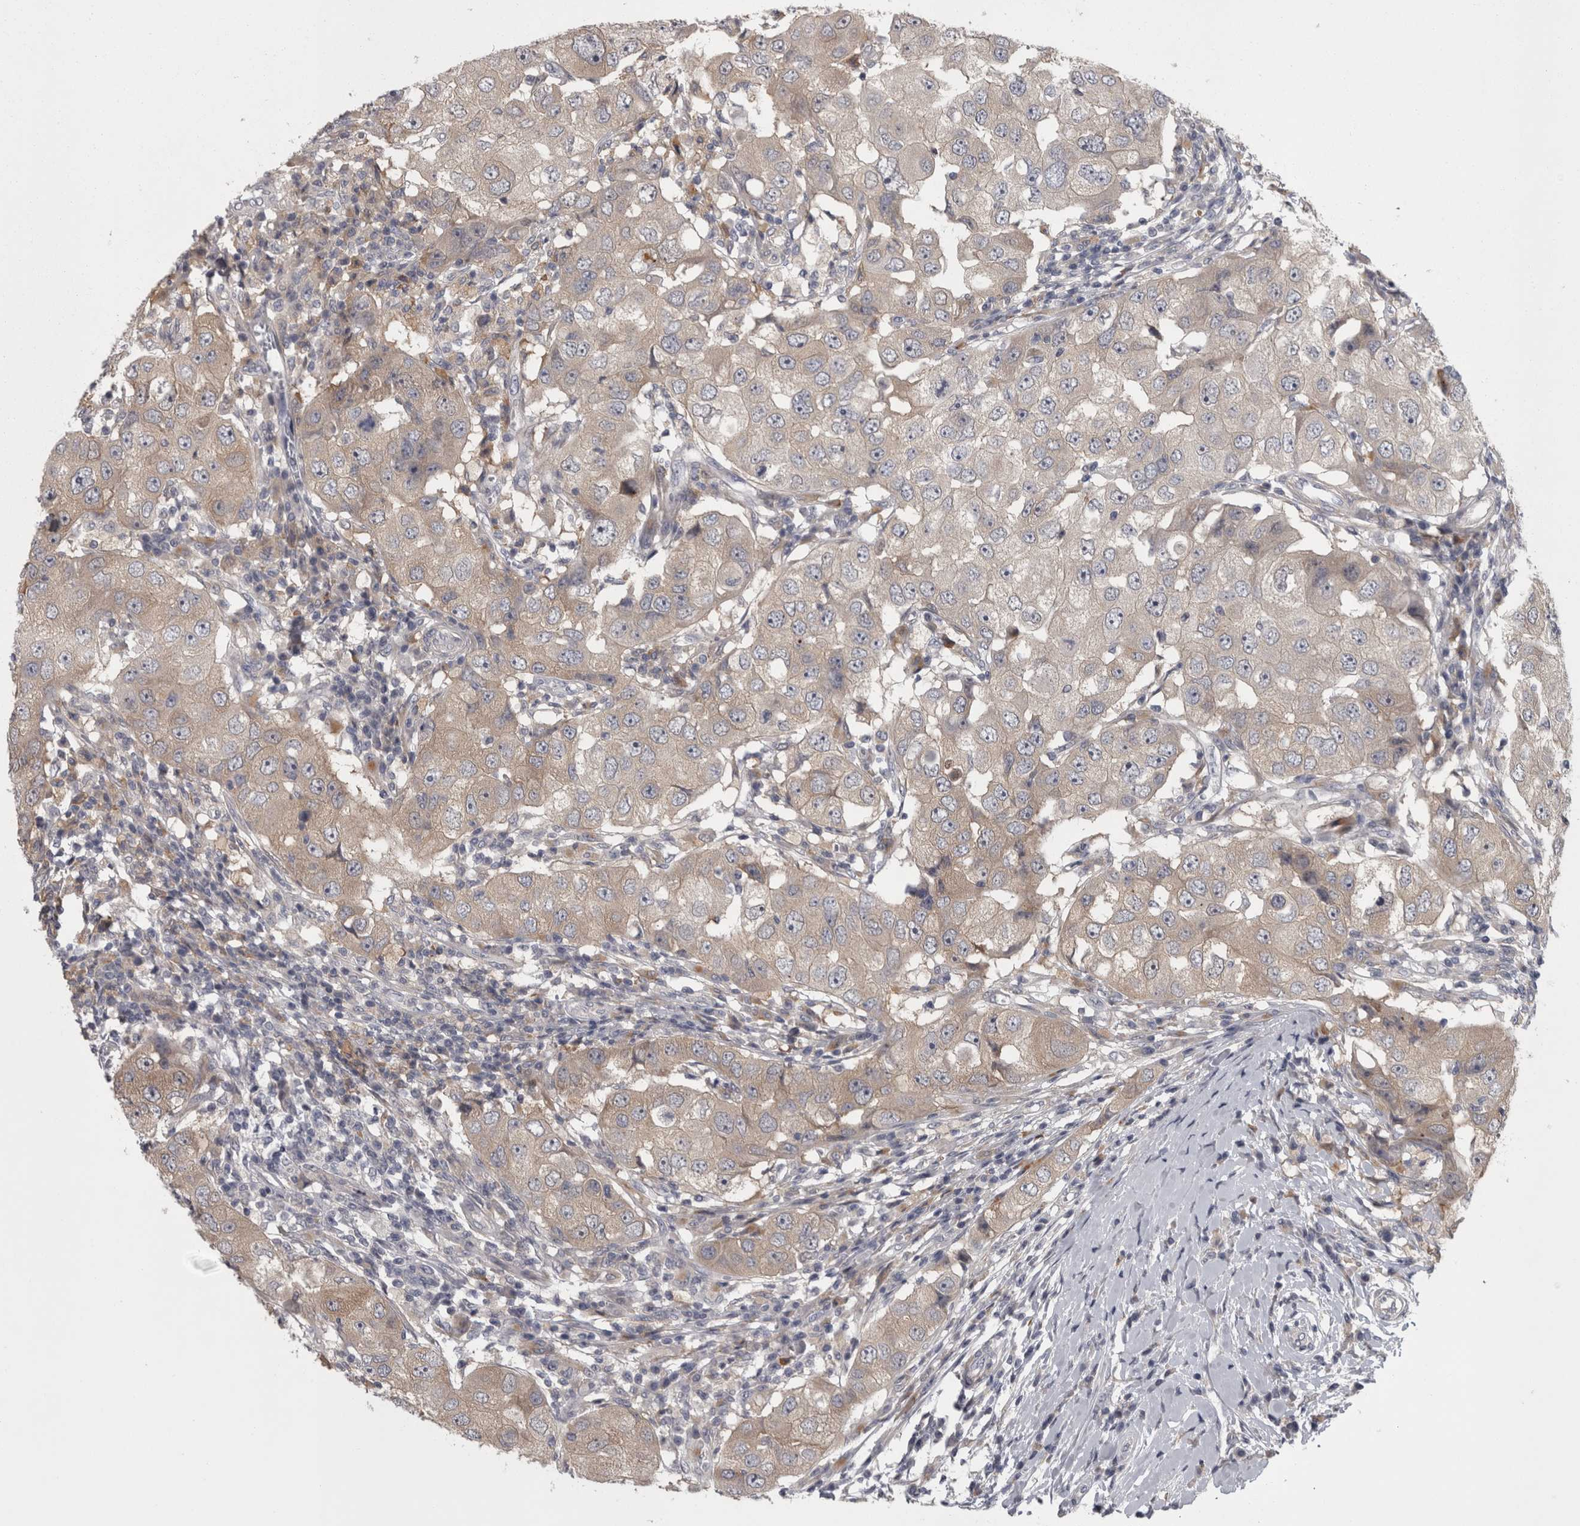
{"staining": {"intensity": "weak", "quantity": "<25%", "location": "cytoplasmic/membranous"}, "tissue": "breast cancer", "cell_type": "Tumor cells", "image_type": "cancer", "snomed": [{"axis": "morphology", "description": "Duct carcinoma"}, {"axis": "topography", "description": "Breast"}], "caption": "DAB immunohistochemical staining of breast intraductal carcinoma exhibits no significant staining in tumor cells. (Immunohistochemistry (ihc), brightfield microscopy, high magnification).", "gene": "PRKCI", "patient": {"sex": "female", "age": 27}}